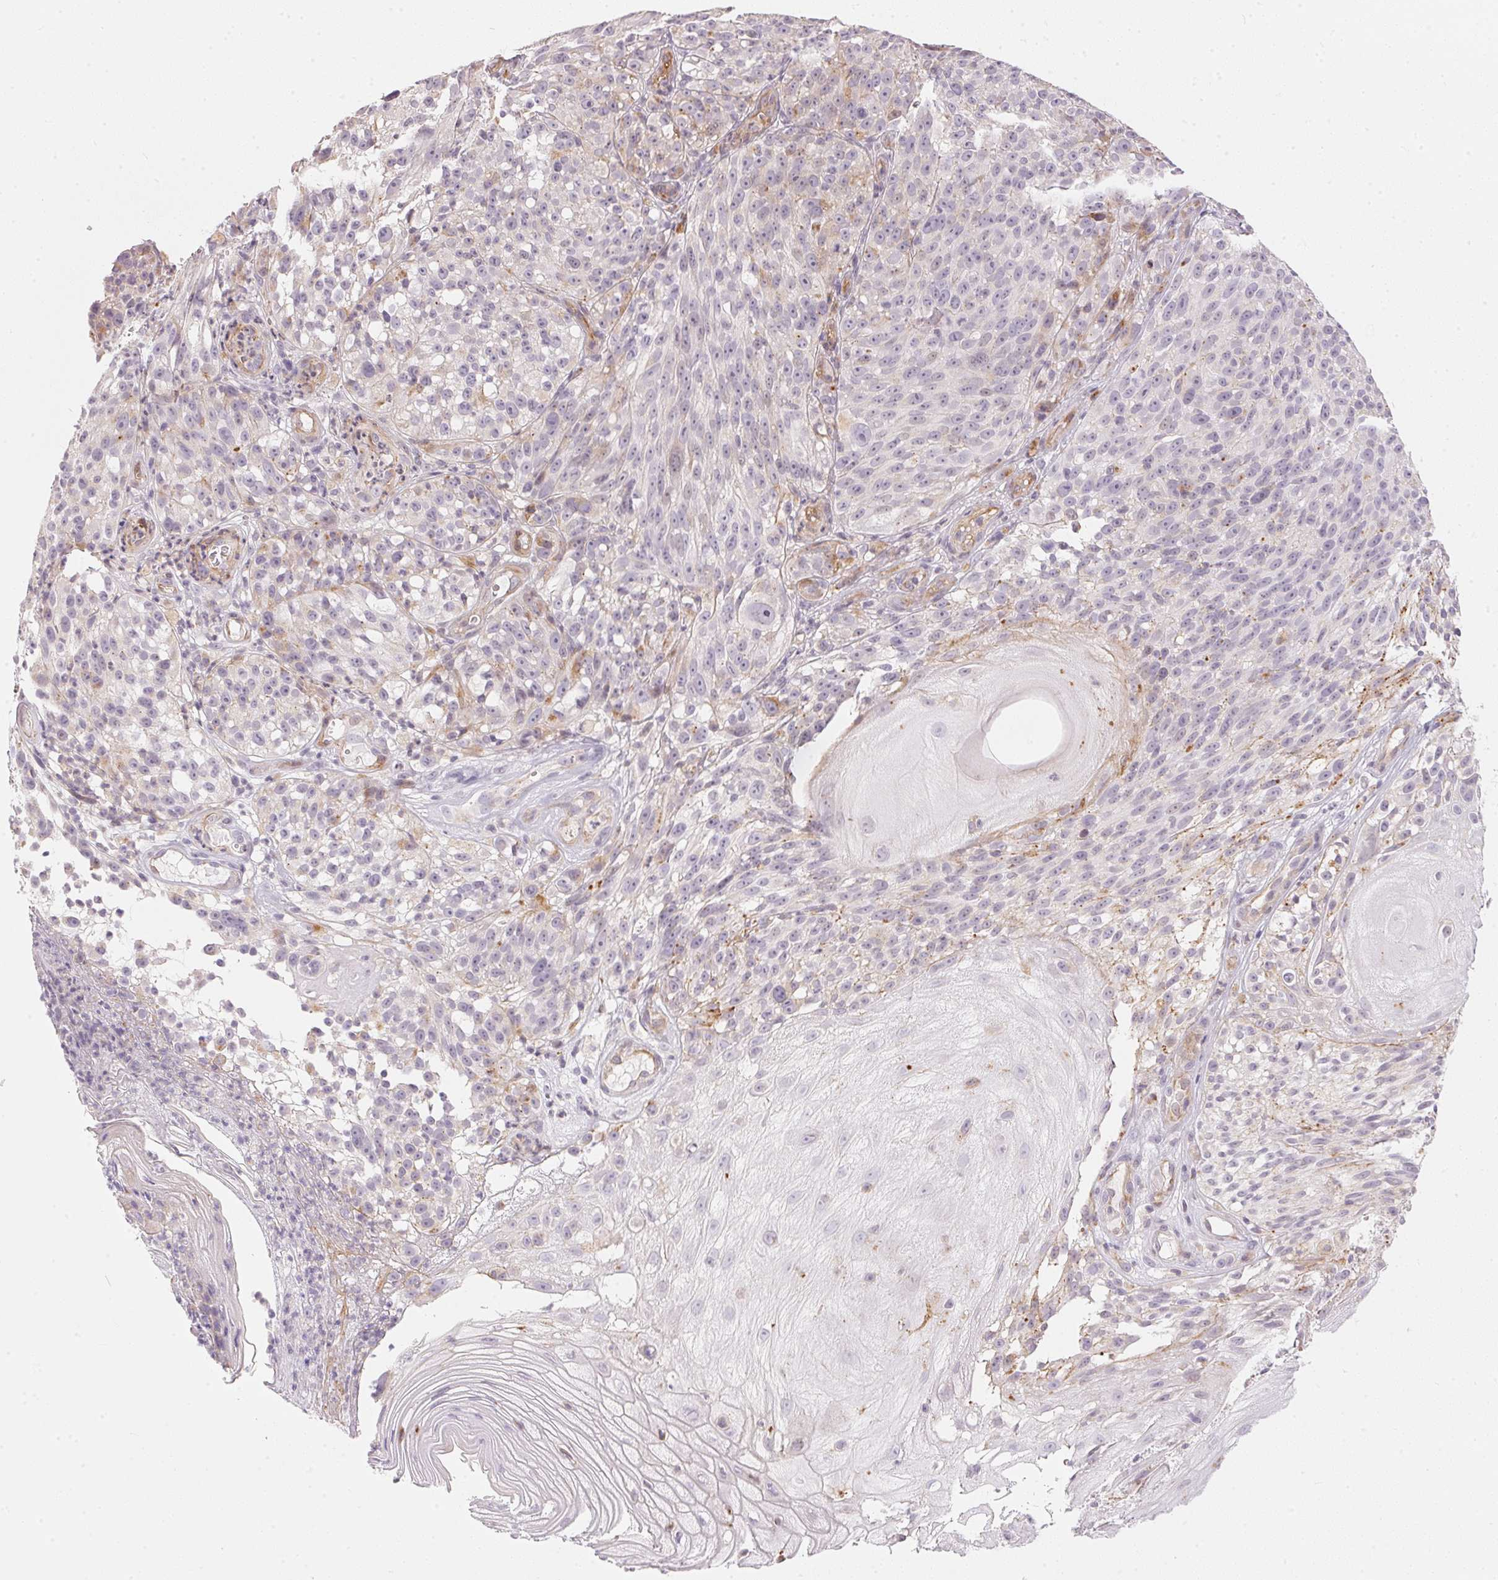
{"staining": {"intensity": "negative", "quantity": "none", "location": "none"}, "tissue": "melanoma", "cell_type": "Tumor cells", "image_type": "cancer", "snomed": [{"axis": "morphology", "description": "Malignant melanoma, NOS"}, {"axis": "topography", "description": "Skin"}], "caption": "A high-resolution photomicrograph shows IHC staining of melanoma, which demonstrates no significant staining in tumor cells.", "gene": "GDAP1L1", "patient": {"sex": "female", "age": 85}}